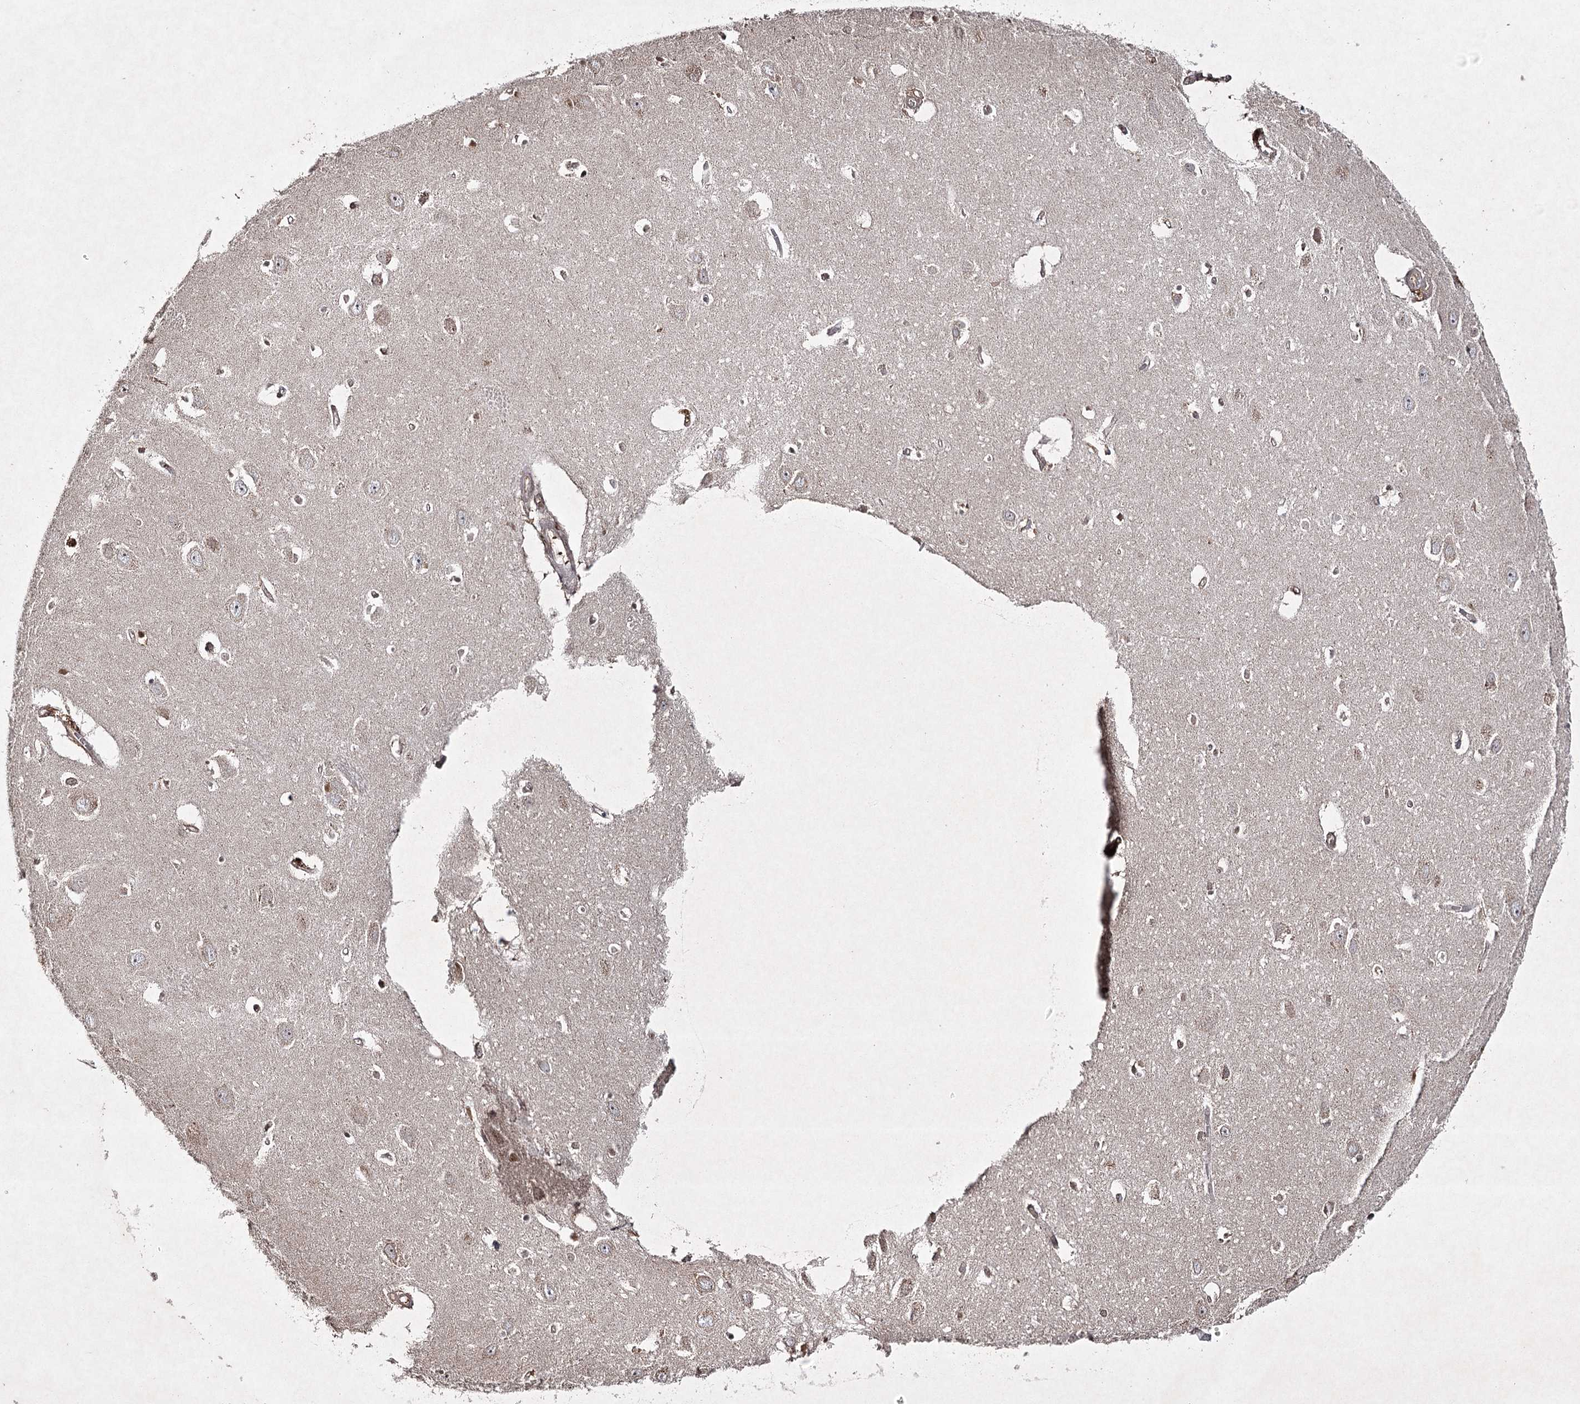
{"staining": {"intensity": "weak", "quantity": ">75%", "location": "cytoplasmic/membranous"}, "tissue": "hippocampus", "cell_type": "Glial cells", "image_type": "normal", "snomed": [{"axis": "morphology", "description": "Normal tissue, NOS"}, {"axis": "topography", "description": "Hippocampus"}], "caption": "There is low levels of weak cytoplasmic/membranous positivity in glial cells of unremarkable hippocampus, as demonstrated by immunohistochemical staining (brown color).", "gene": "CYP2B6", "patient": {"sex": "female", "age": 64}}